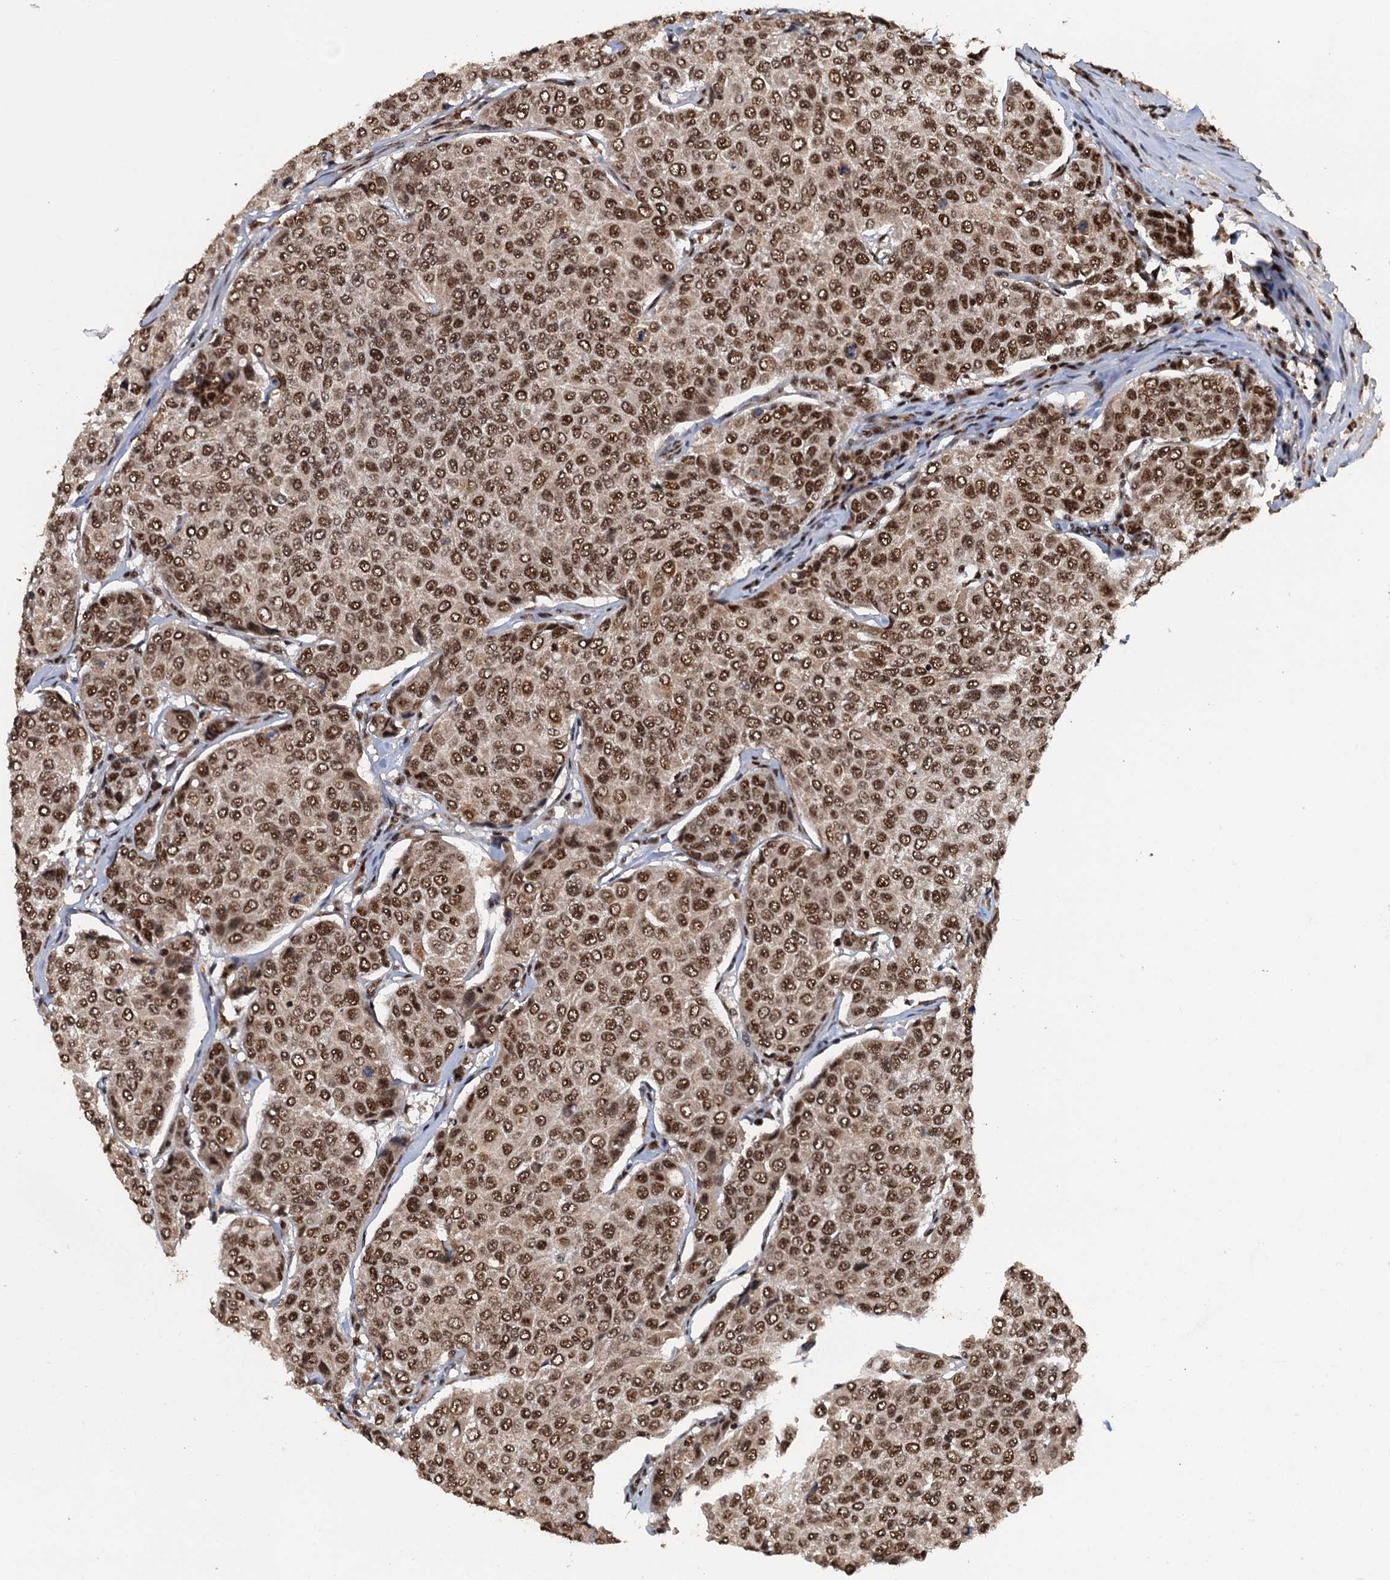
{"staining": {"intensity": "moderate", "quantity": ">75%", "location": "nuclear"}, "tissue": "breast cancer", "cell_type": "Tumor cells", "image_type": "cancer", "snomed": [{"axis": "morphology", "description": "Duct carcinoma"}, {"axis": "topography", "description": "Breast"}], "caption": "The immunohistochemical stain highlights moderate nuclear staining in tumor cells of breast cancer tissue.", "gene": "ZC3H18", "patient": {"sex": "female", "age": 55}}